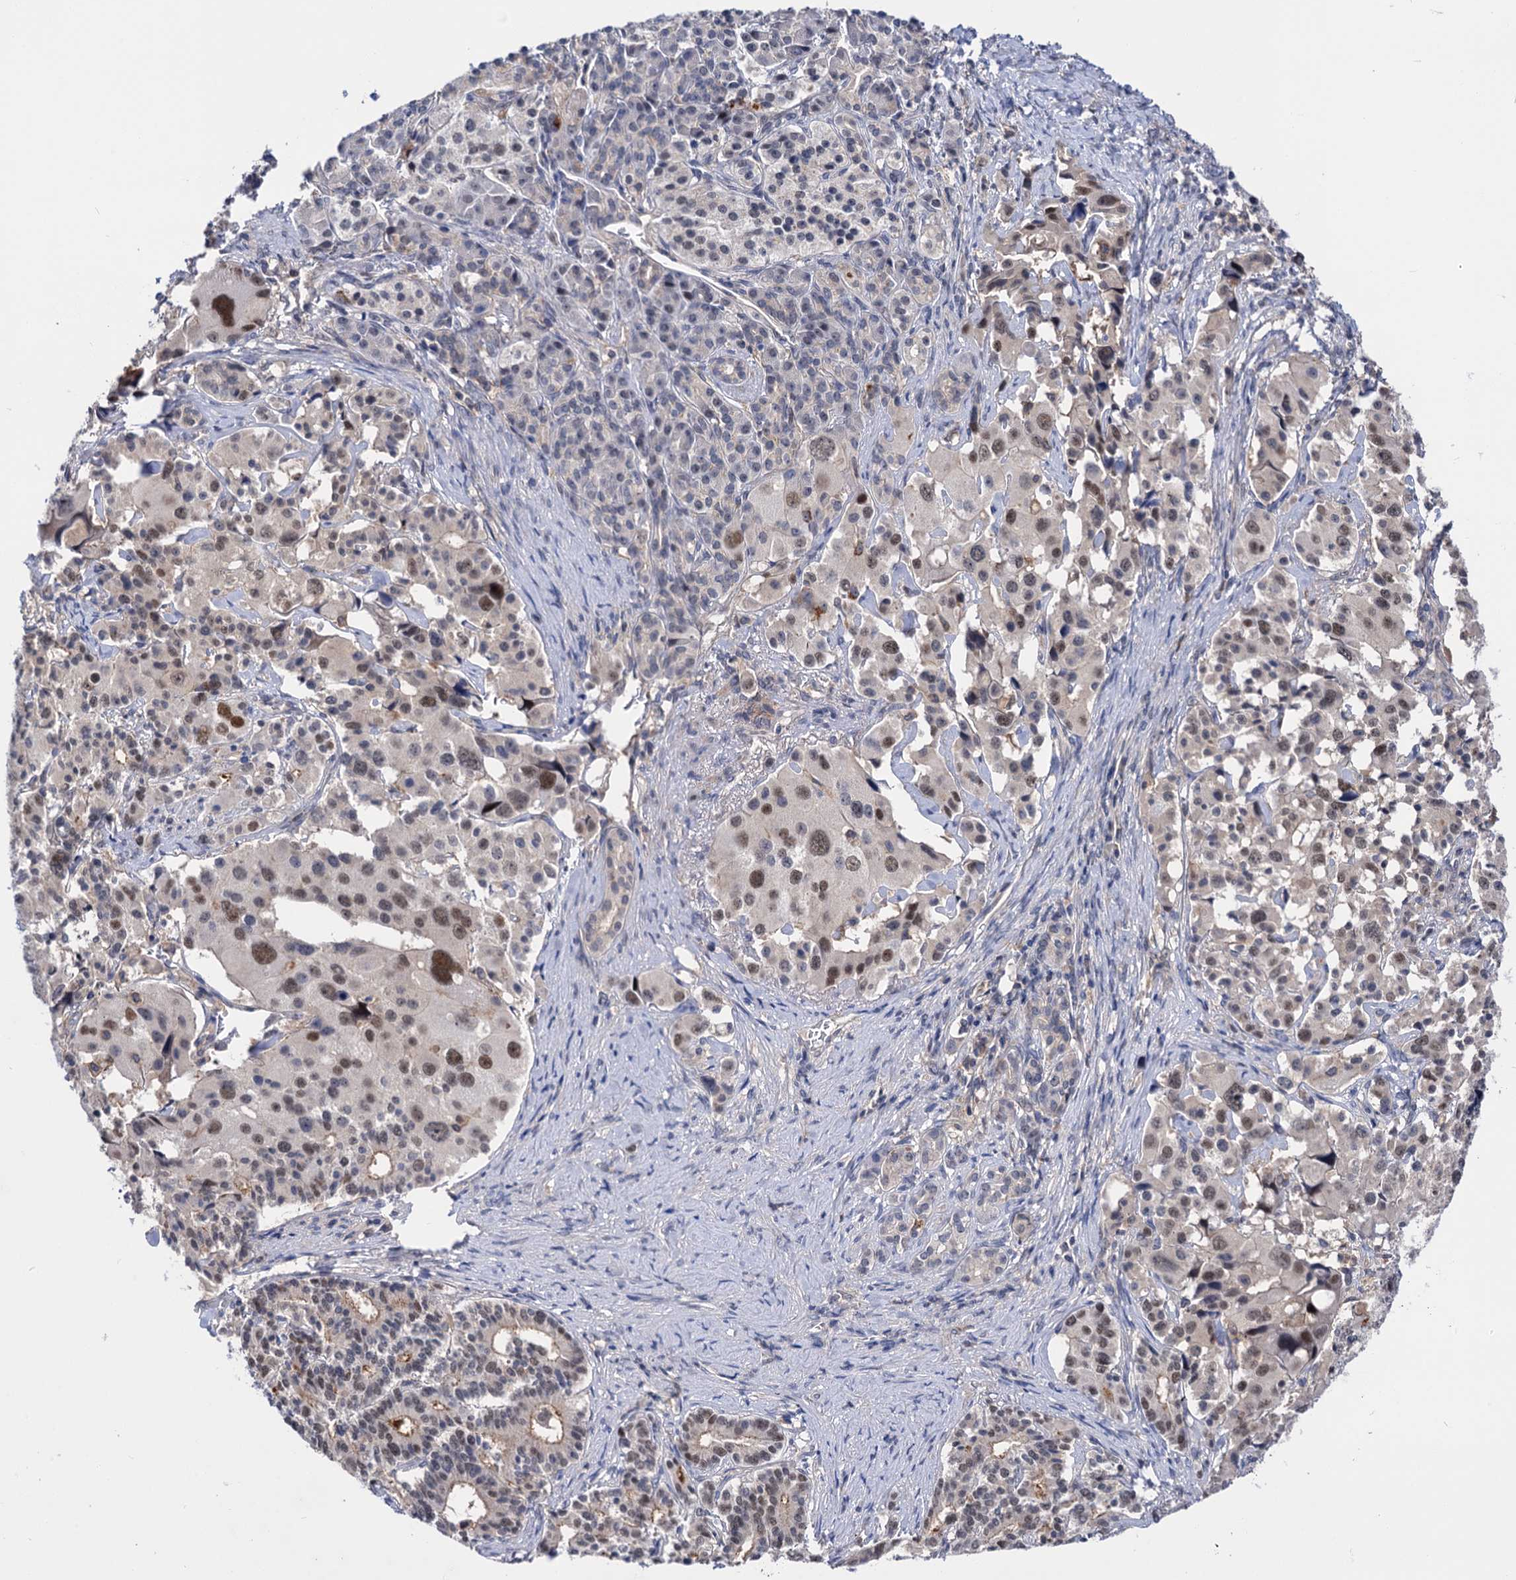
{"staining": {"intensity": "moderate", "quantity": "25%-75%", "location": "nuclear"}, "tissue": "pancreatic cancer", "cell_type": "Tumor cells", "image_type": "cancer", "snomed": [{"axis": "morphology", "description": "Adenocarcinoma, NOS"}, {"axis": "topography", "description": "Pancreas"}], "caption": "Moderate nuclear protein positivity is identified in approximately 25%-75% of tumor cells in pancreatic cancer.", "gene": "NEK10", "patient": {"sex": "female", "age": 74}}